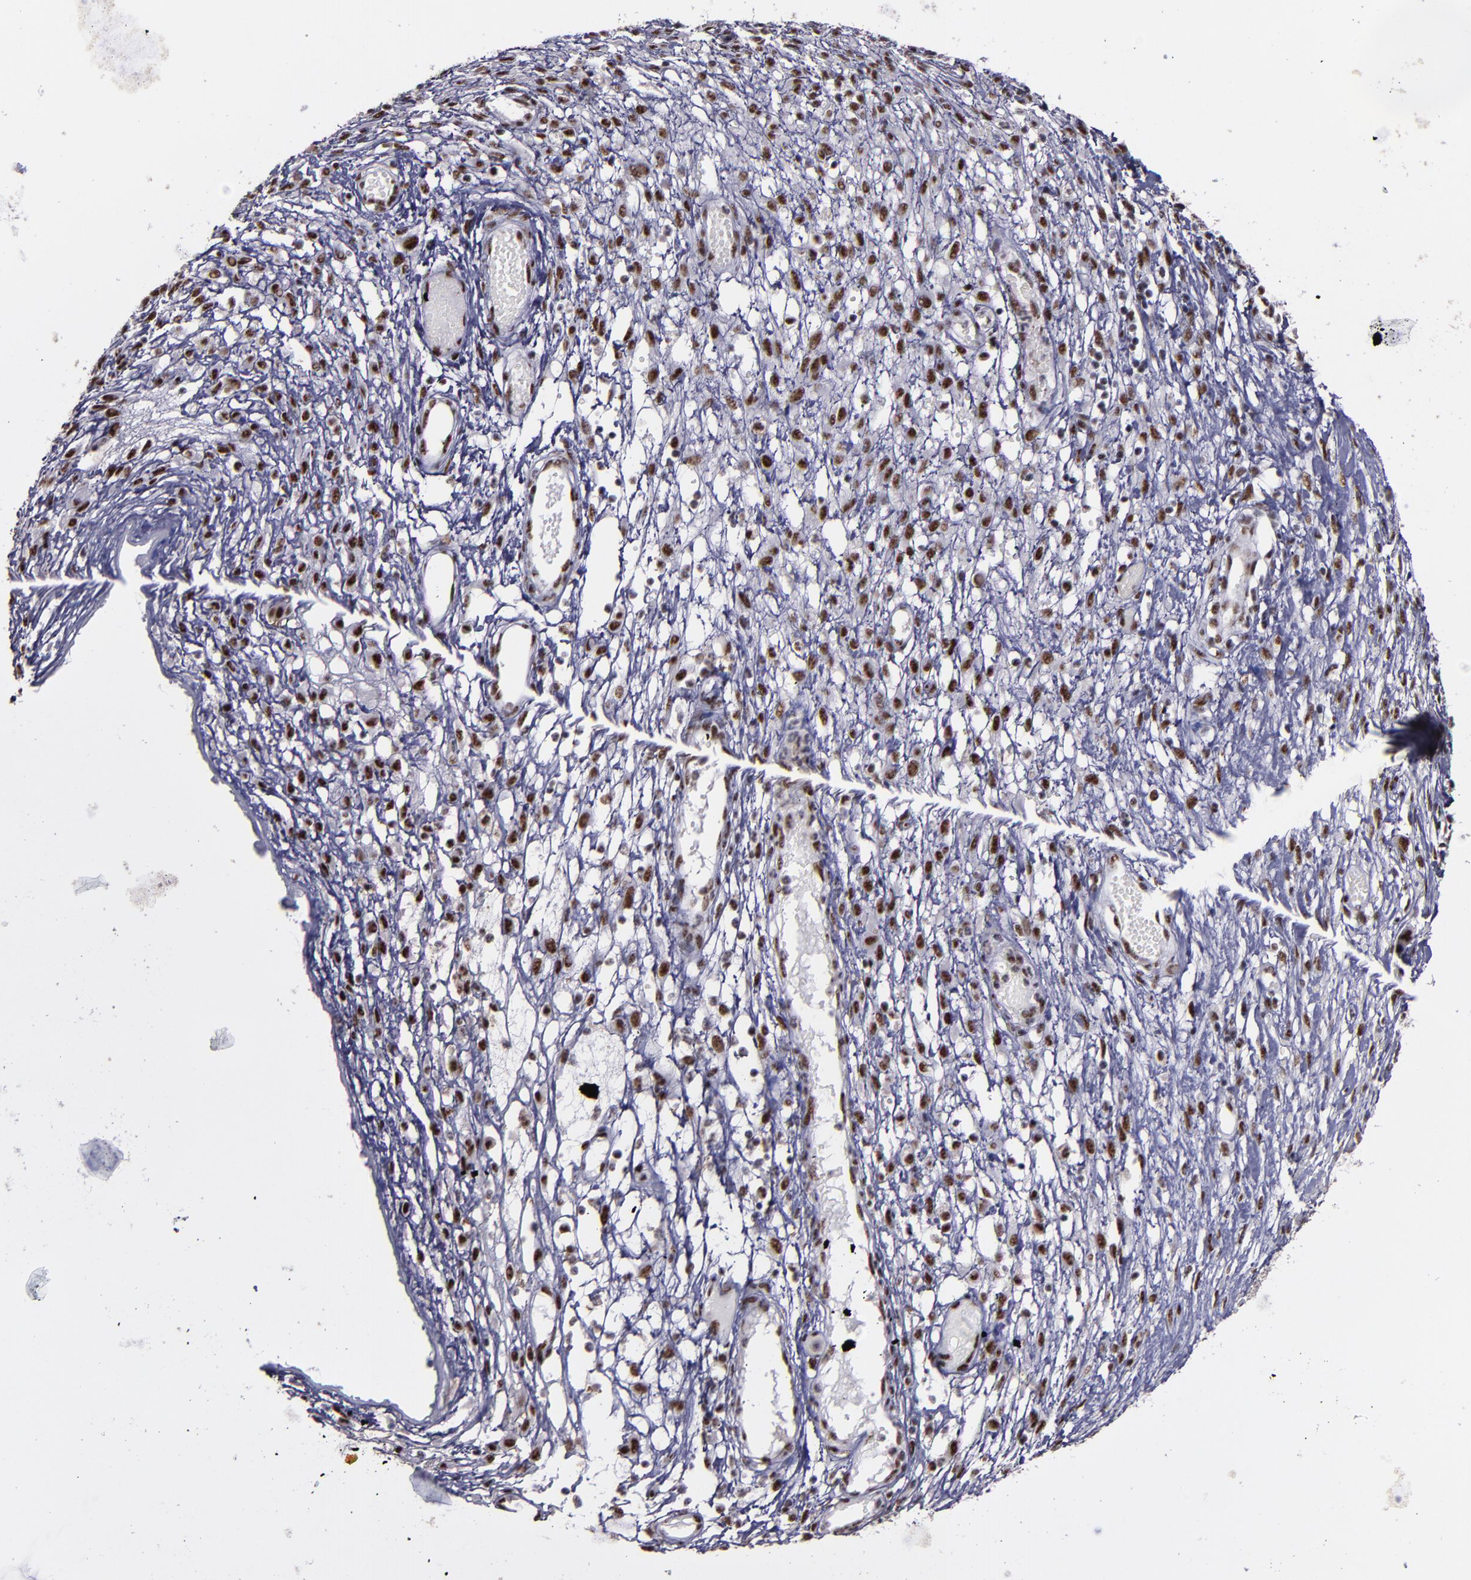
{"staining": {"intensity": "moderate", "quantity": ">75%", "location": "nuclear"}, "tissue": "ovarian cancer", "cell_type": "Tumor cells", "image_type": "cancer", "snomed": [{"axis": "morphology", "description": "Carcinoma, endometroid"}, {"axis": "topography", "description": "Ovary"}], "caption": "This is an image of immunohistochemistry (IHC) staining of ovarian cancer, which shows moderate staining in the nuclear of tumor cells.", "gene": "PPP4R3A", "patient": {"sex": "female", "age": 42}}